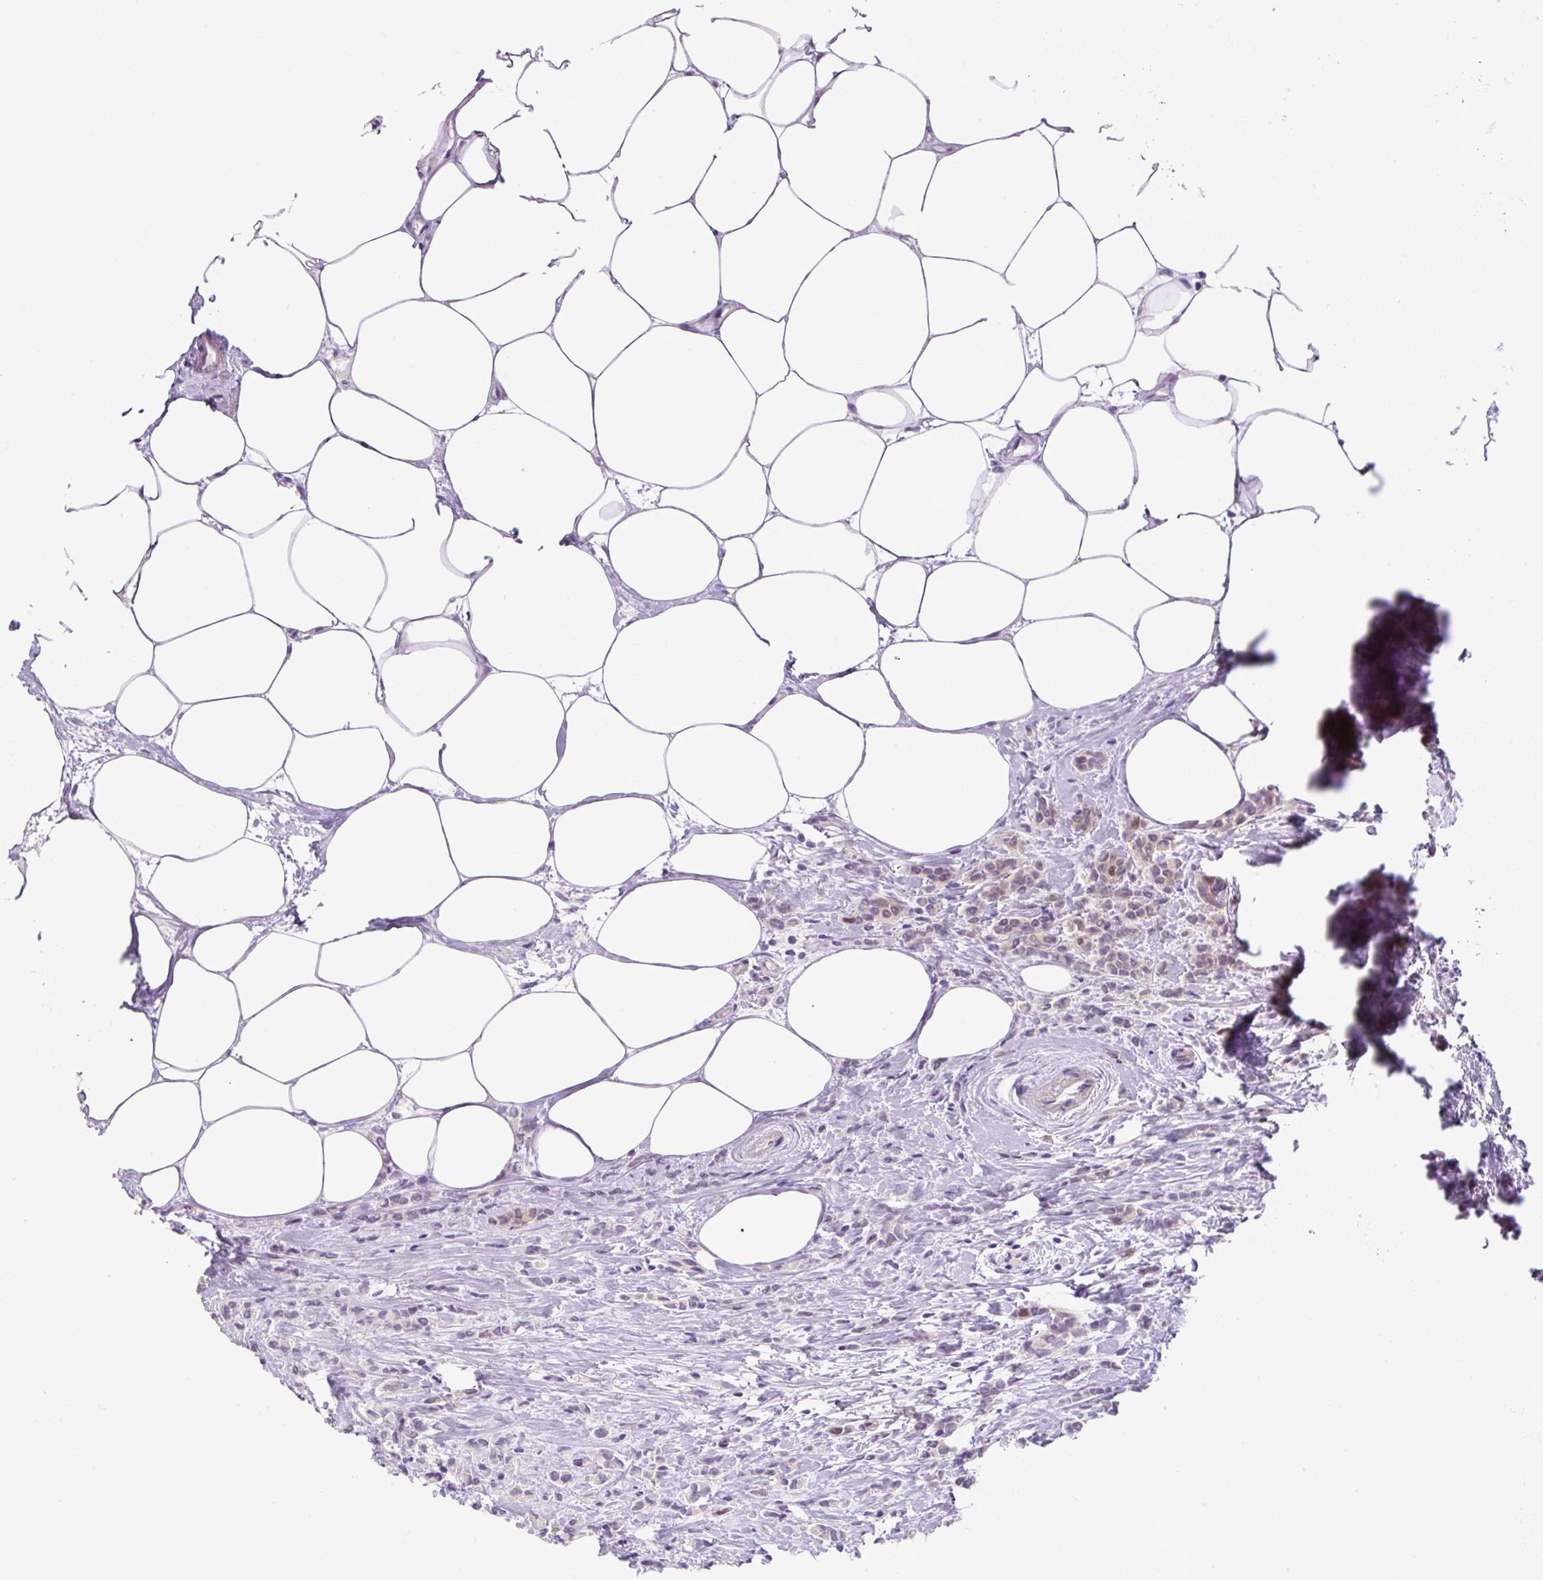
{"staining": {"intensity": "weak", "quantity": "25%-75%", "location": "nuclear"}, "tissue": "breast cancer", "cell_type": "Tumor cells", "image_type": "cancer", "snomed": [{"axis": "morphology", "description": "Lobular carcinoma"}, {"axis": "topography", "description": "Breast"}], "caption": "About 25%-75% of tumor cells in lobular carcinoma (breast) reveal weak nuclear protein staining as visualized by brown immunohistochemical staining.", "gene": "ADAMTS19", "patient": {"sex": "female", "age": 84}}